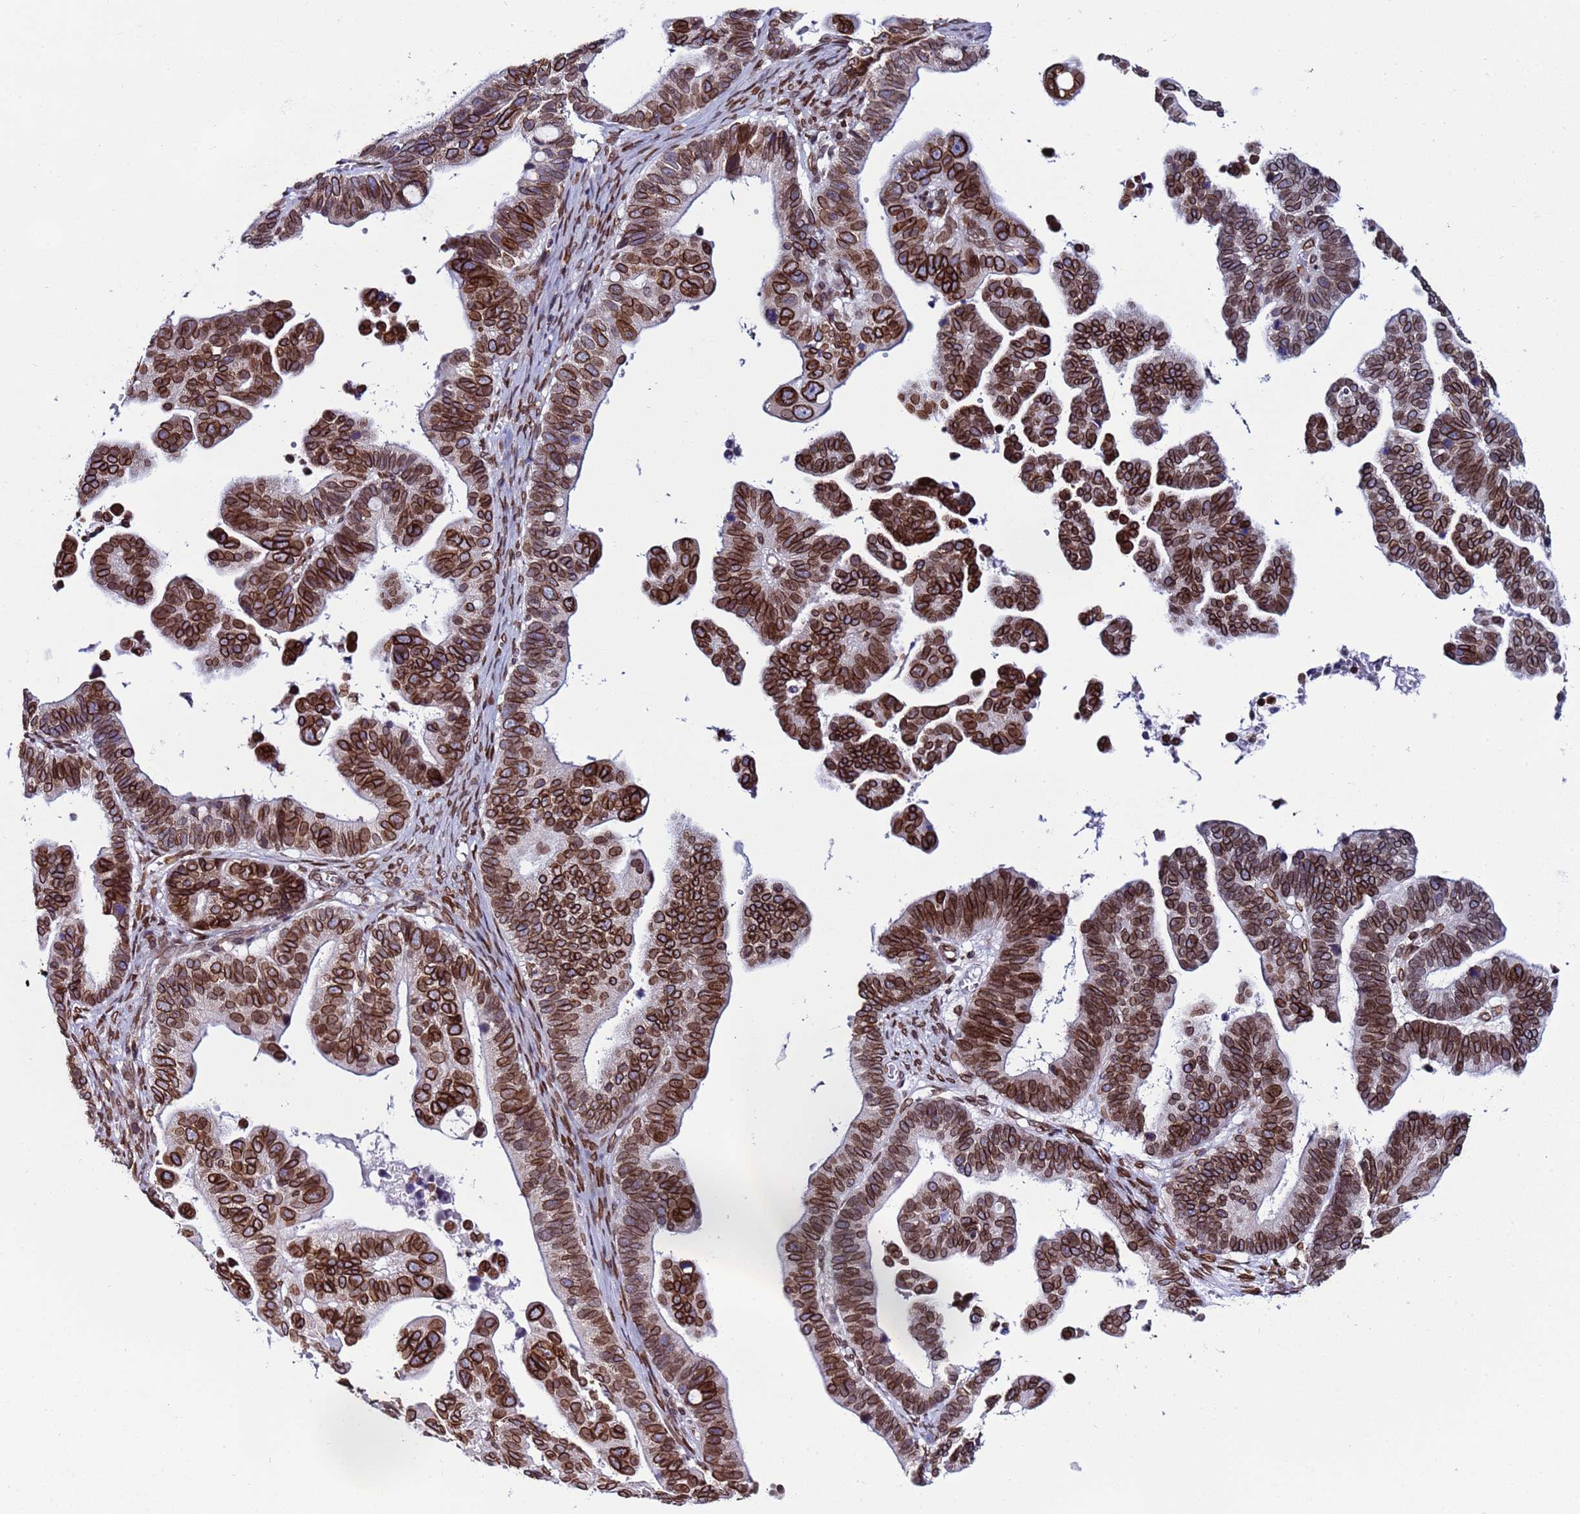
{"staining": {"intensity": "strong", "quantity": ">75%", "location": "nuclear"}, "tissue": "ovarian cancer", "cell_type": "Tumor cells", "image_type": "cancer", "snomed": [{"axis": "morphology", "description": "Cystadenocarcinoma, serous, NOS"}, {"axis": "topography", "description": "Ovary"}], "caption": "Immunohistochemical staining of serous cystadenocarcinoma (ovarian) exhibits high levels of strong nuclear protein staining in about >75% of tumor cells.", "gene": "TOR1AIP1", "patient": {"sex": "female", "age": 56}}